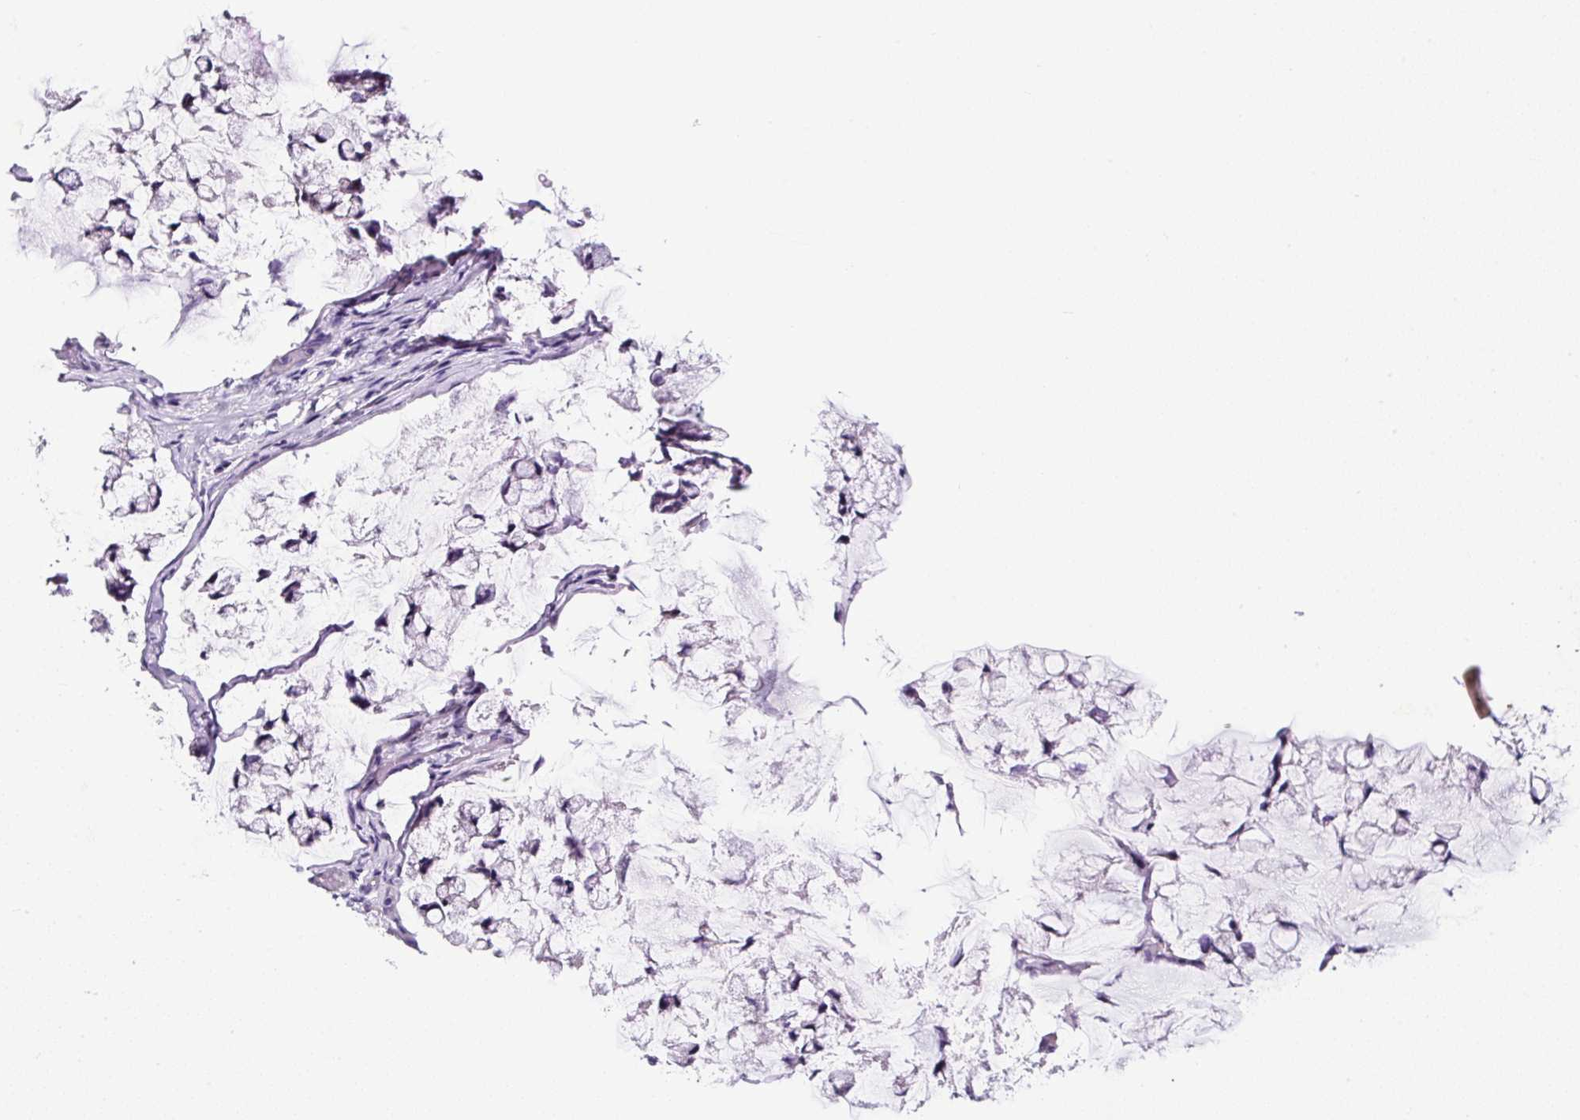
{"staining": {"intensity": "negative", "quantity": "none", "location": "none"}, "tissue": "stomach cancer", "cell_type": "Tumor cells", "image_type": "cancer", "snomed": [{"axis": "morphology", "description": "Adenocarcinoma, NOS"}, {"axis": "topography", "description": "Stomach, lower"}], "caption": "This is an immunohistochemistry image of human stomach cancer (adenocarcinoma). There is no expression in tumor cells.", "gene": "SP8", "patient": {"sex": "male", "age": 67}}